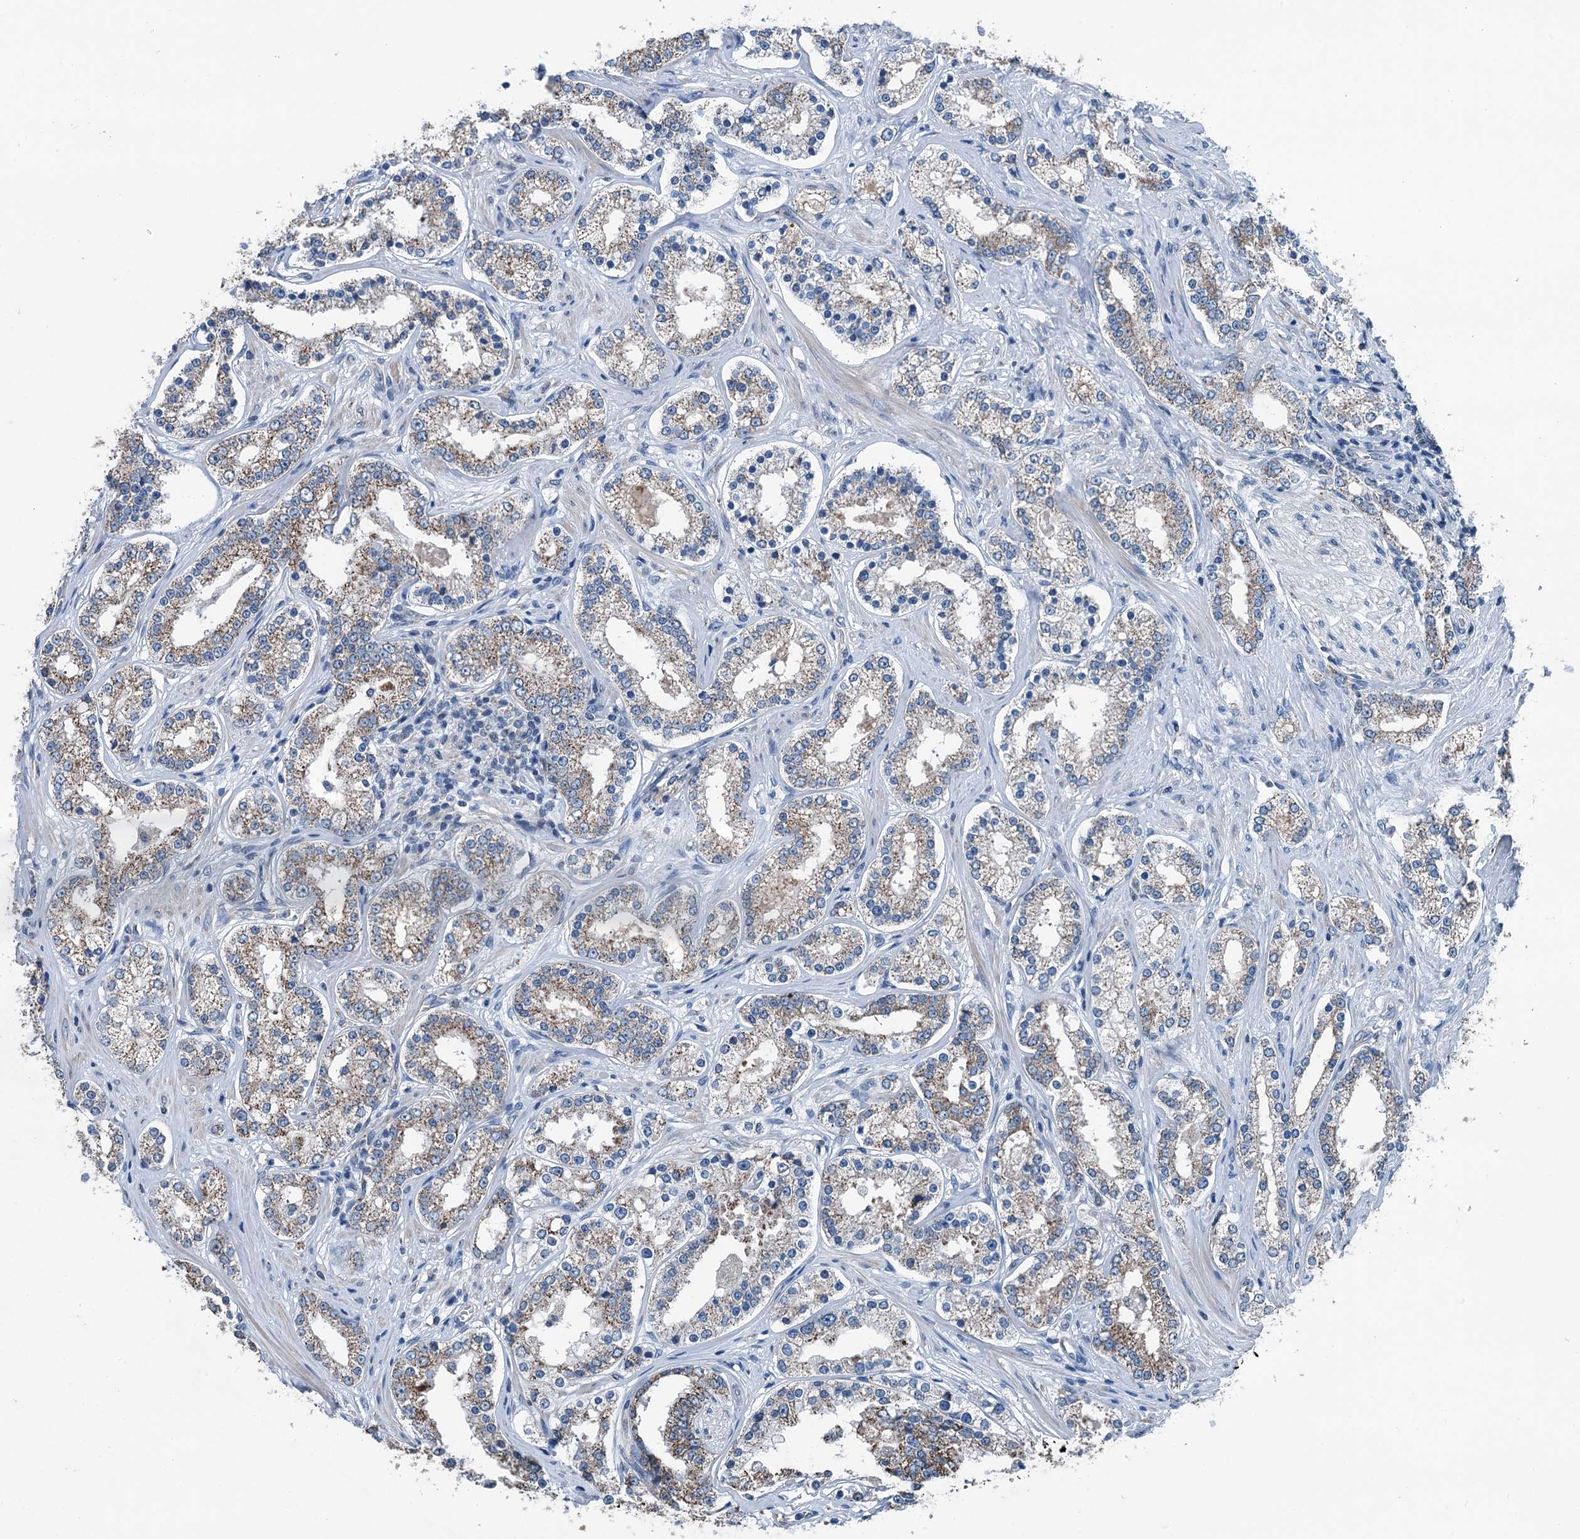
{"staining": {"intensity": "moderate", "quantity": ">75%", "location": "cytoplasmic/membranous"}, "tissue": "prostate cancer", "cell_type": "Tumor cells", "image_type": "cancer", "snomed": [{"axis": "morphology", "description": "Normal tissue, NOS"}, {"axis": "morphology", "description": "Adenocarcinoma, High grade"}, {"axis": "topography", "description": "Prostate"}], "caption": "The photomicrograph demonstrates staining of high-grade adenocarcinoma (prostate), revealing moderate cytoplasmic/membranous protein staining (brown color) within tumor cells.", "gene": "TRPT1", "patient": {"sex": "male", "age": 83}}